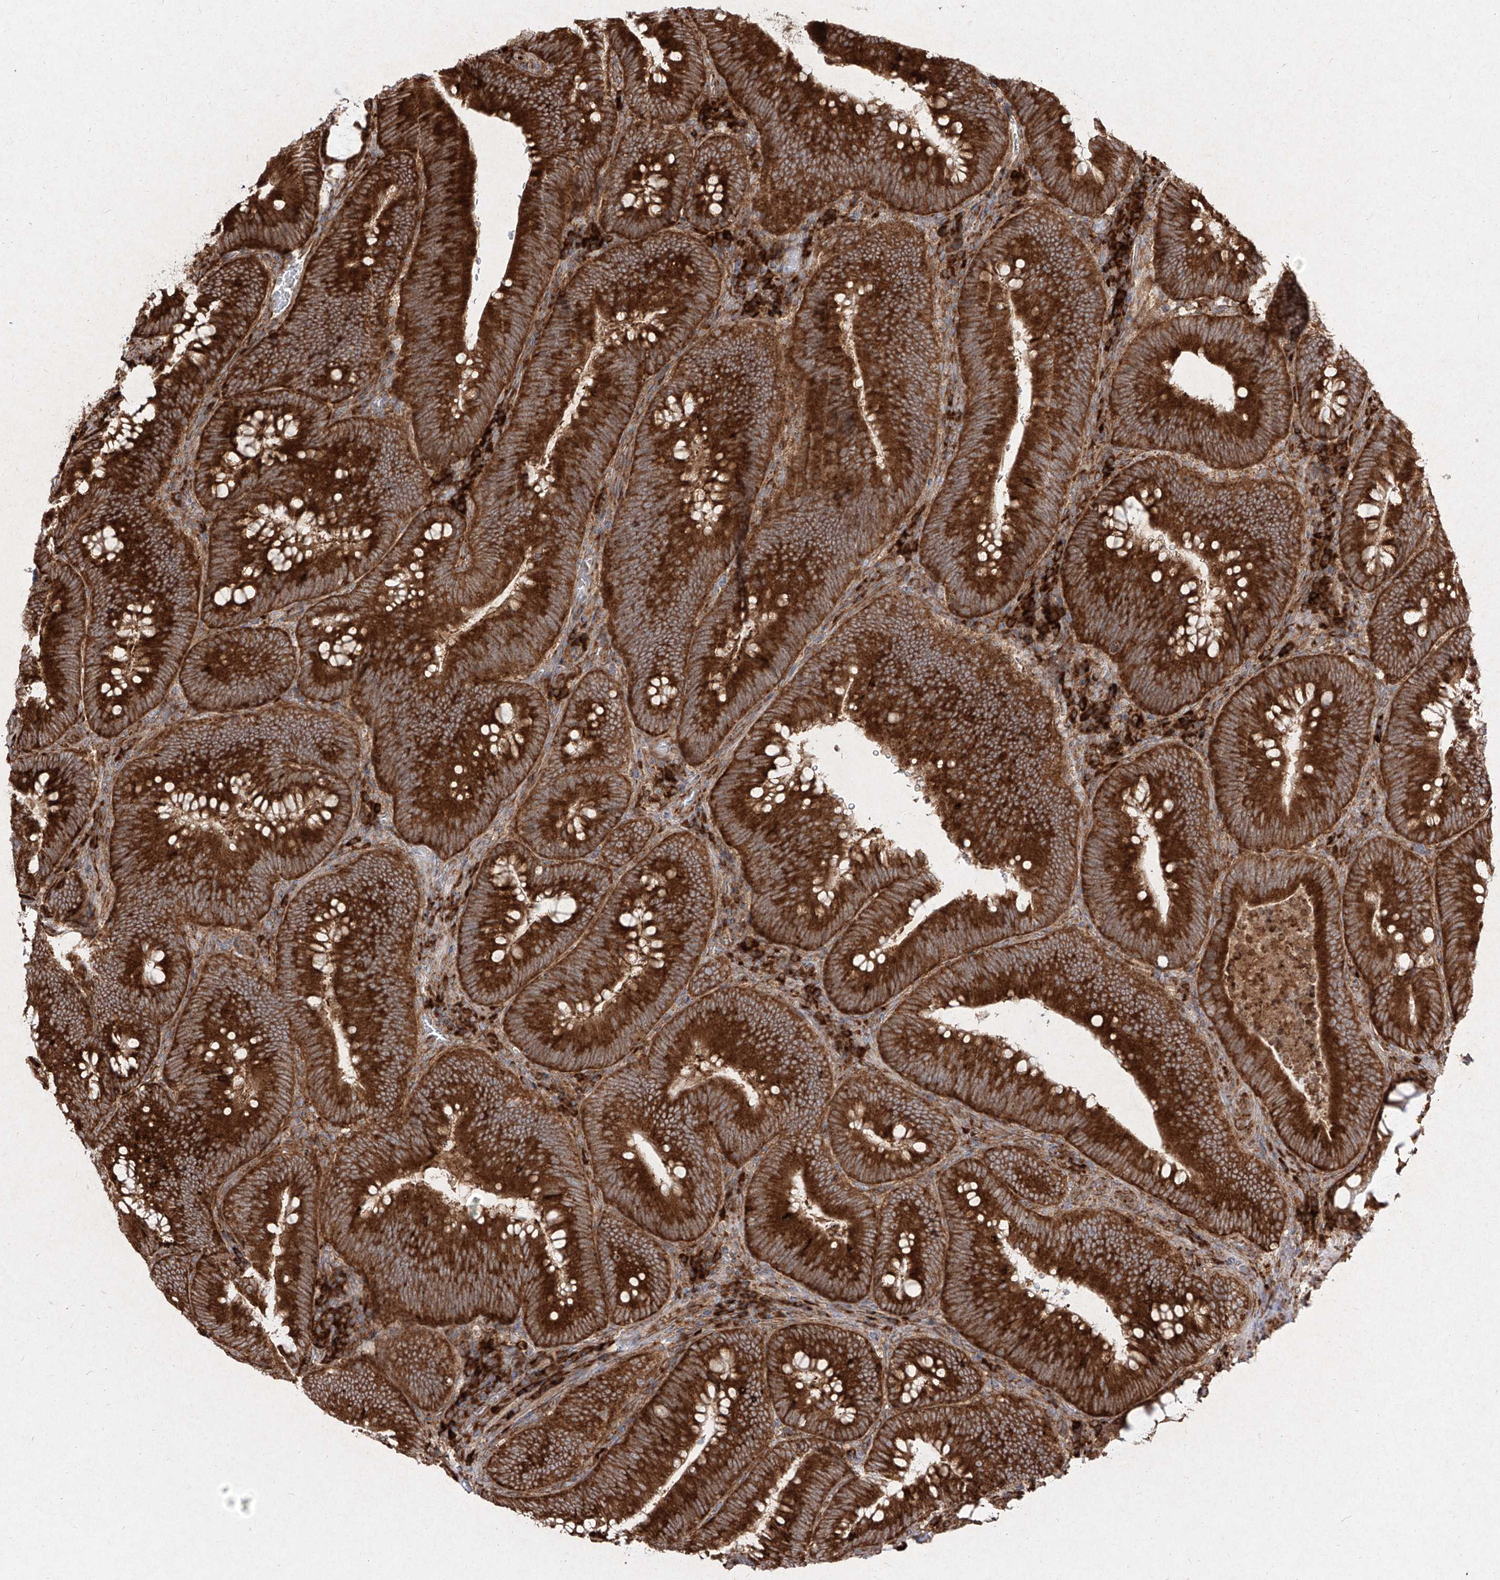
{"staining": {"intensity": "strong", "quantity": ">75%", "location": "cytoplasmic/membranous"}, "tissue": "colorectal cancer", "cell_type": "Tumor cells", "image_type": "cancer", "snomed": [{"axis": "morphology", "description": "Normal tissue, NOS"}, {"axis": "topography", "description": "Colon"}], "caption": "There is high levels of strong cytoplasmic/membranous staining in tumor cells of colorectal cancer, as demonstrated by immunohistochemical staining (brown color).", "gene": "RPS25", "patient": {"sex": "female", "age": 82}}